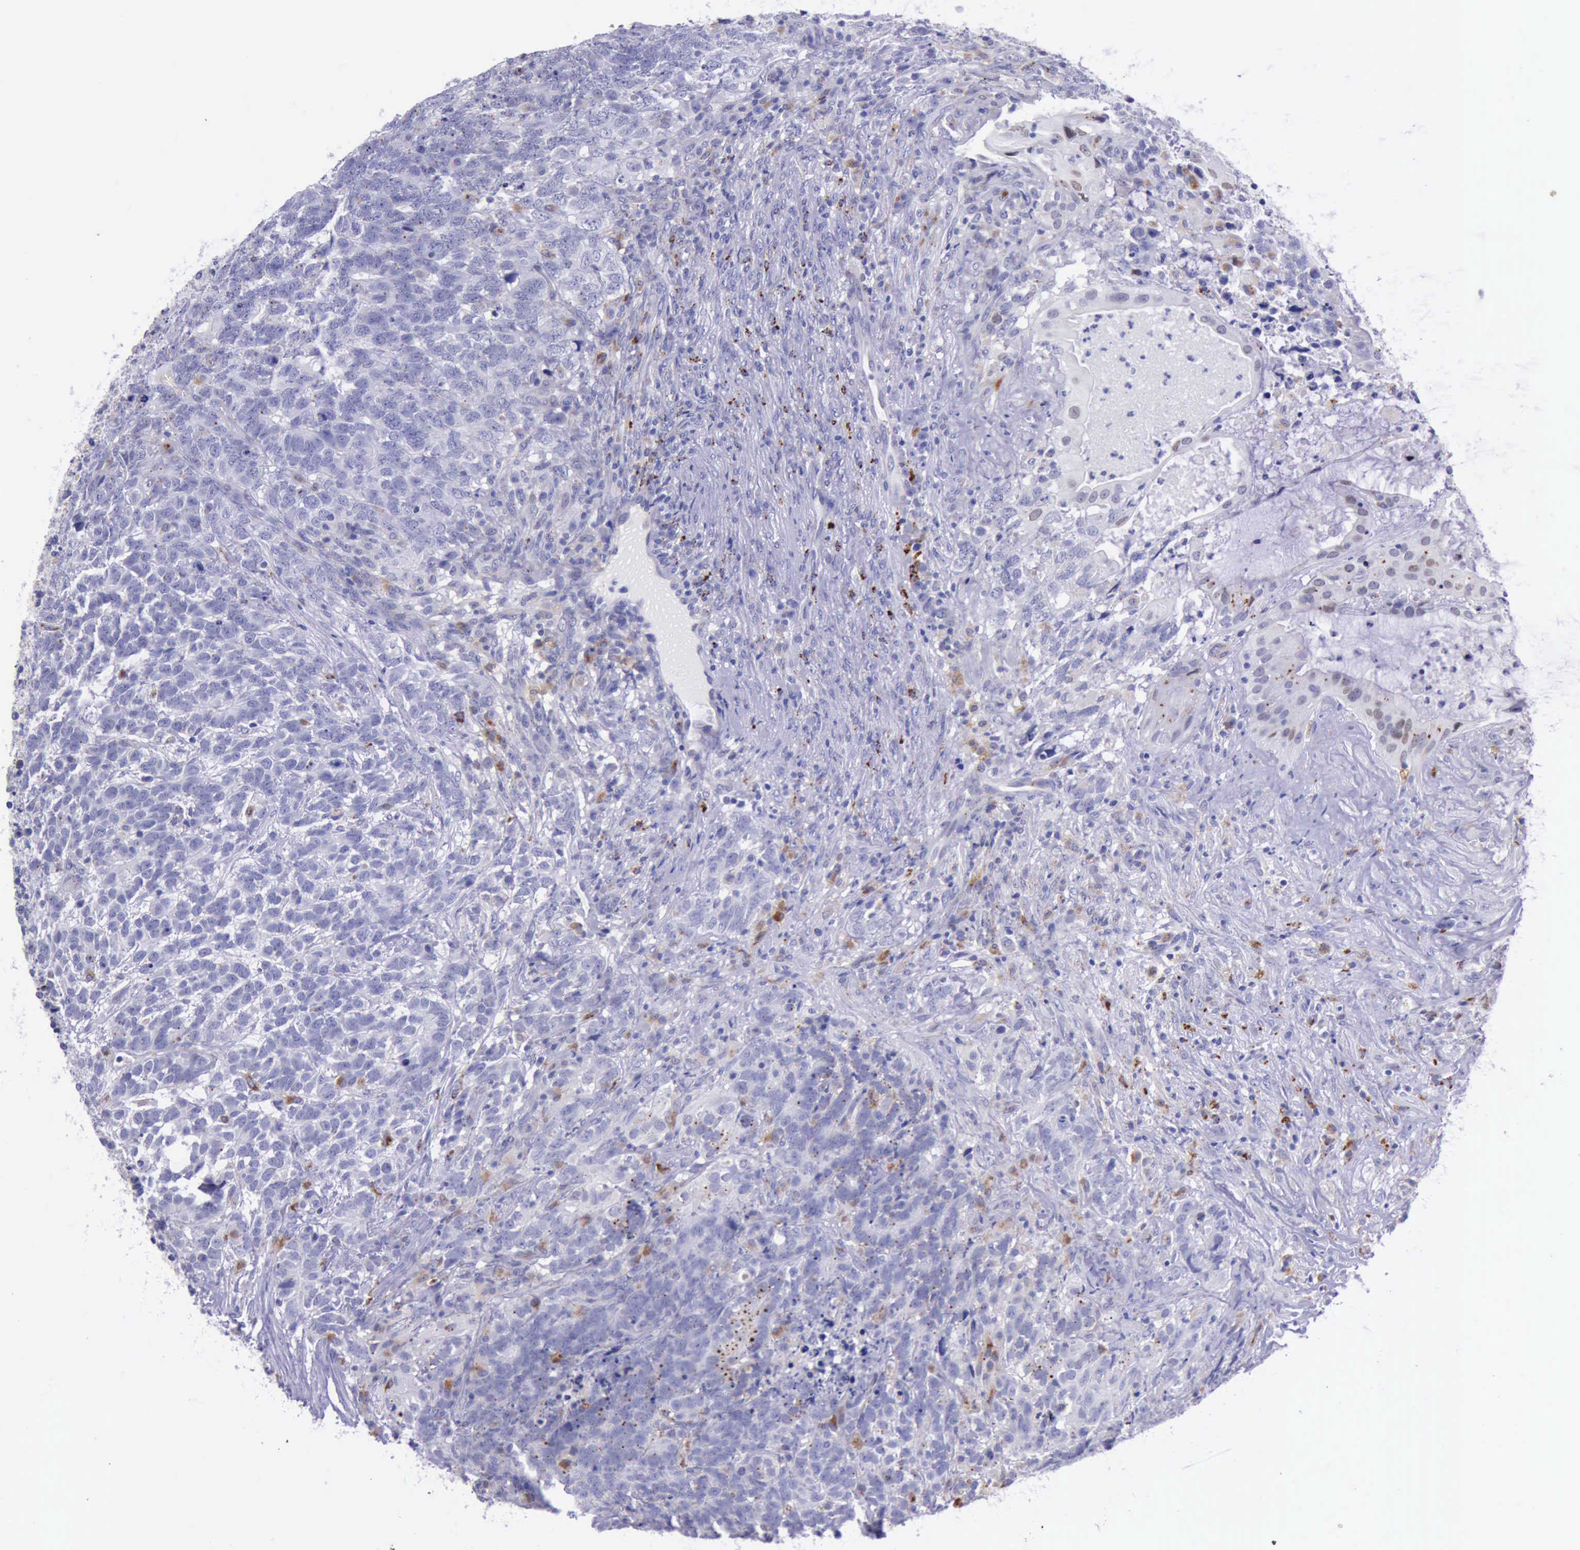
{"staining": {"intensity": "weak", "quantity": "<25%", "location": "cytoplasmic/membranous"}, "tissue": "testis cancer", "cell_type": "Tumor cells", "image_type": "cancer", "snomed": [{"axis": "morphology", "description": "Carcinoma, Embryonal, NOS"}, {"axis": "topography", "description": "Testis"}], "caption": "IHC photomicrograph of neoplastic tissue: human testis cancer (embryonal carcinoma) stained with DAB (3,3'-diaminobenzidine) displays no significant protein staining in tumor cells.", "gene": "GLA", "patient": {"sex": "male", "age": 26}}